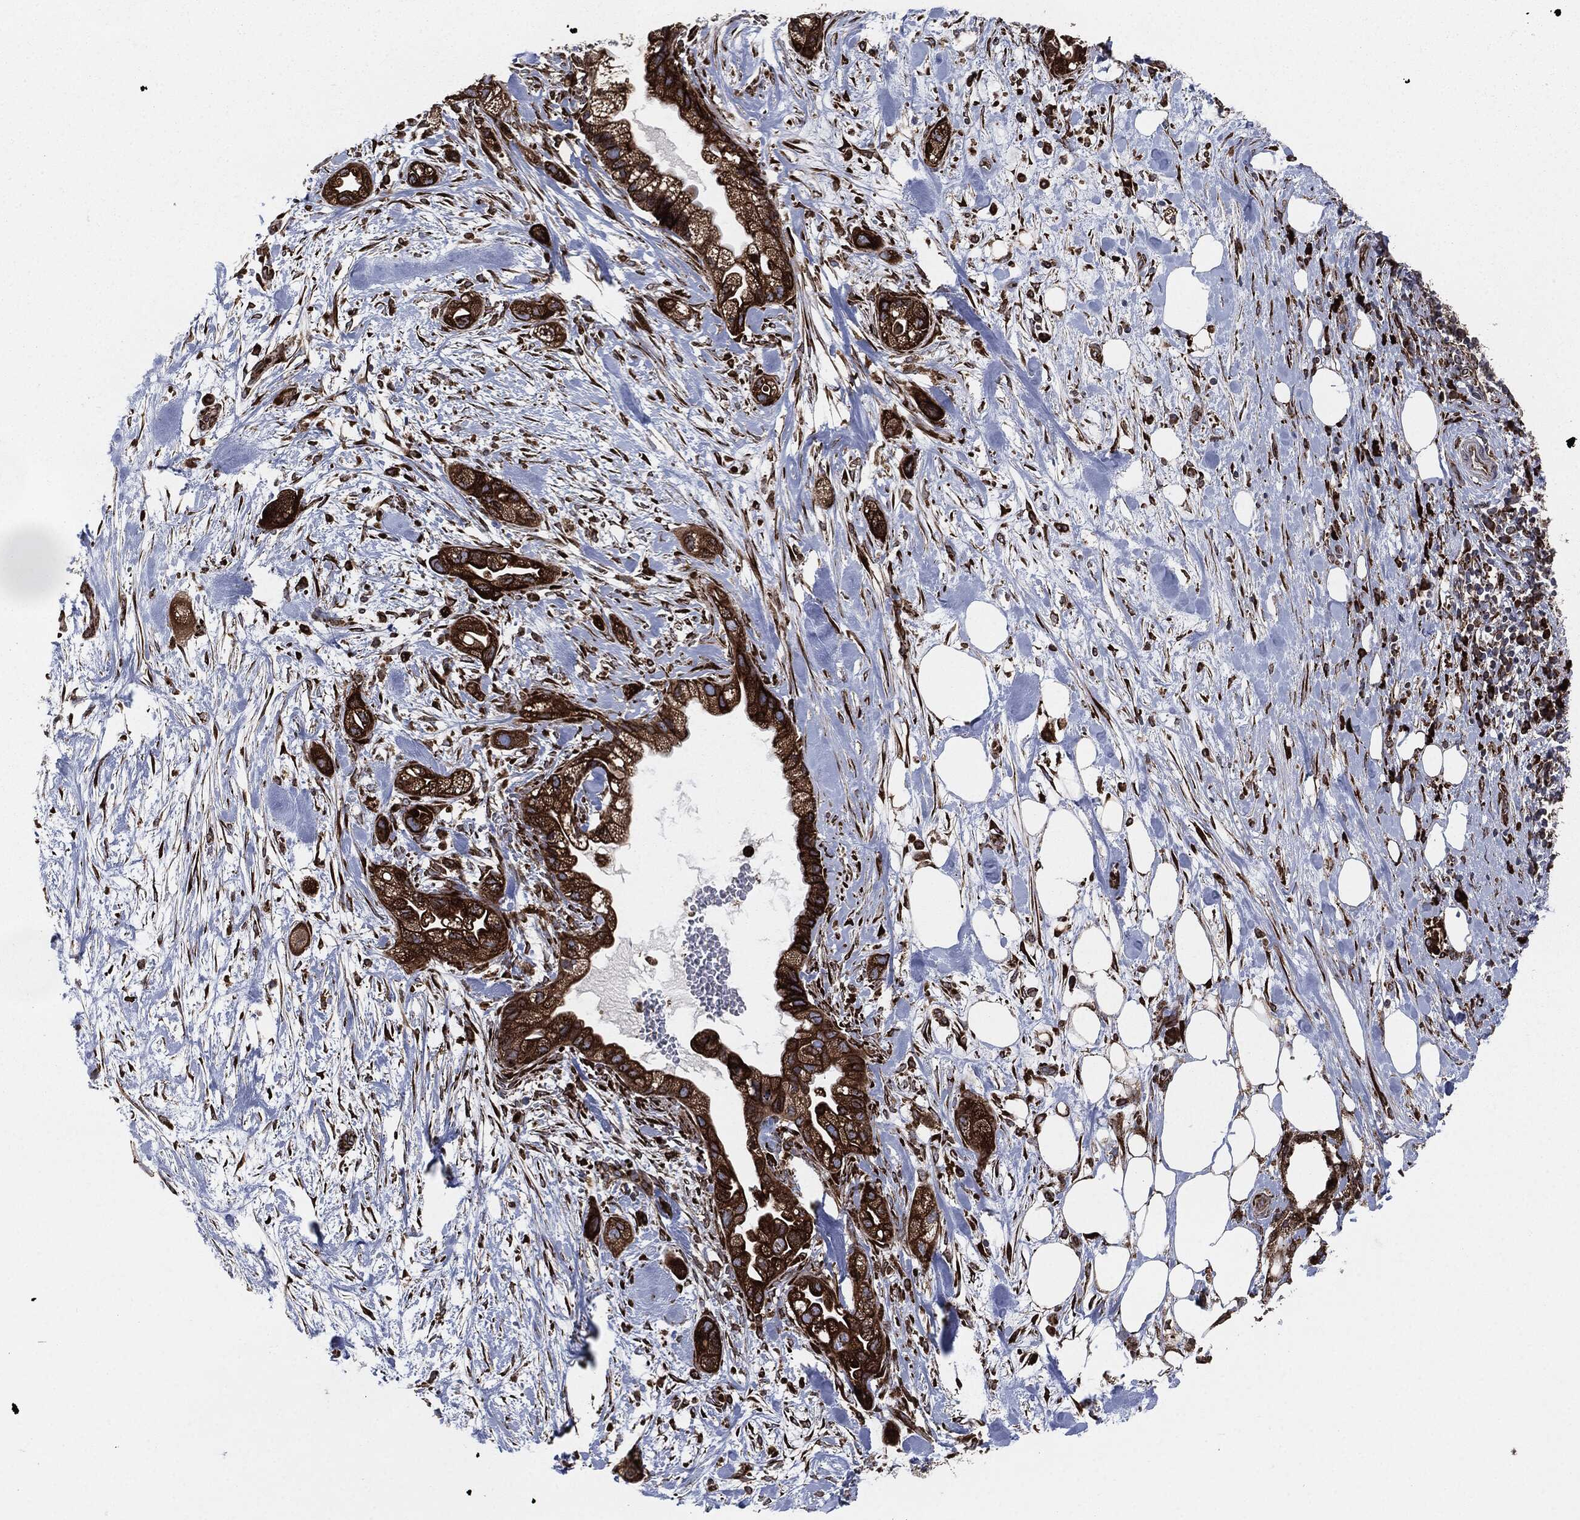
{"staining": {"intensity": "strong", "quantity": ">75%", "location": "cytoplasmic/membranous"}, "tissue": "pancreatic cancer", "cell_type": "Tumor cells", "image_type": "cancer", "snomed": [{"axis": "morphology", "description": "Adenocarcinoma, NOS"}, {"axis": "topography", "description": "Pancreas"}], "caption": "A histopathology image of adenocarcinoma (pancreatic) stained for a protein demonstrates strong cytoplasmic/membranous brown staining in tumor cells.", "gene": "CALR", "patient": {"sex": "male", "age": 44}}